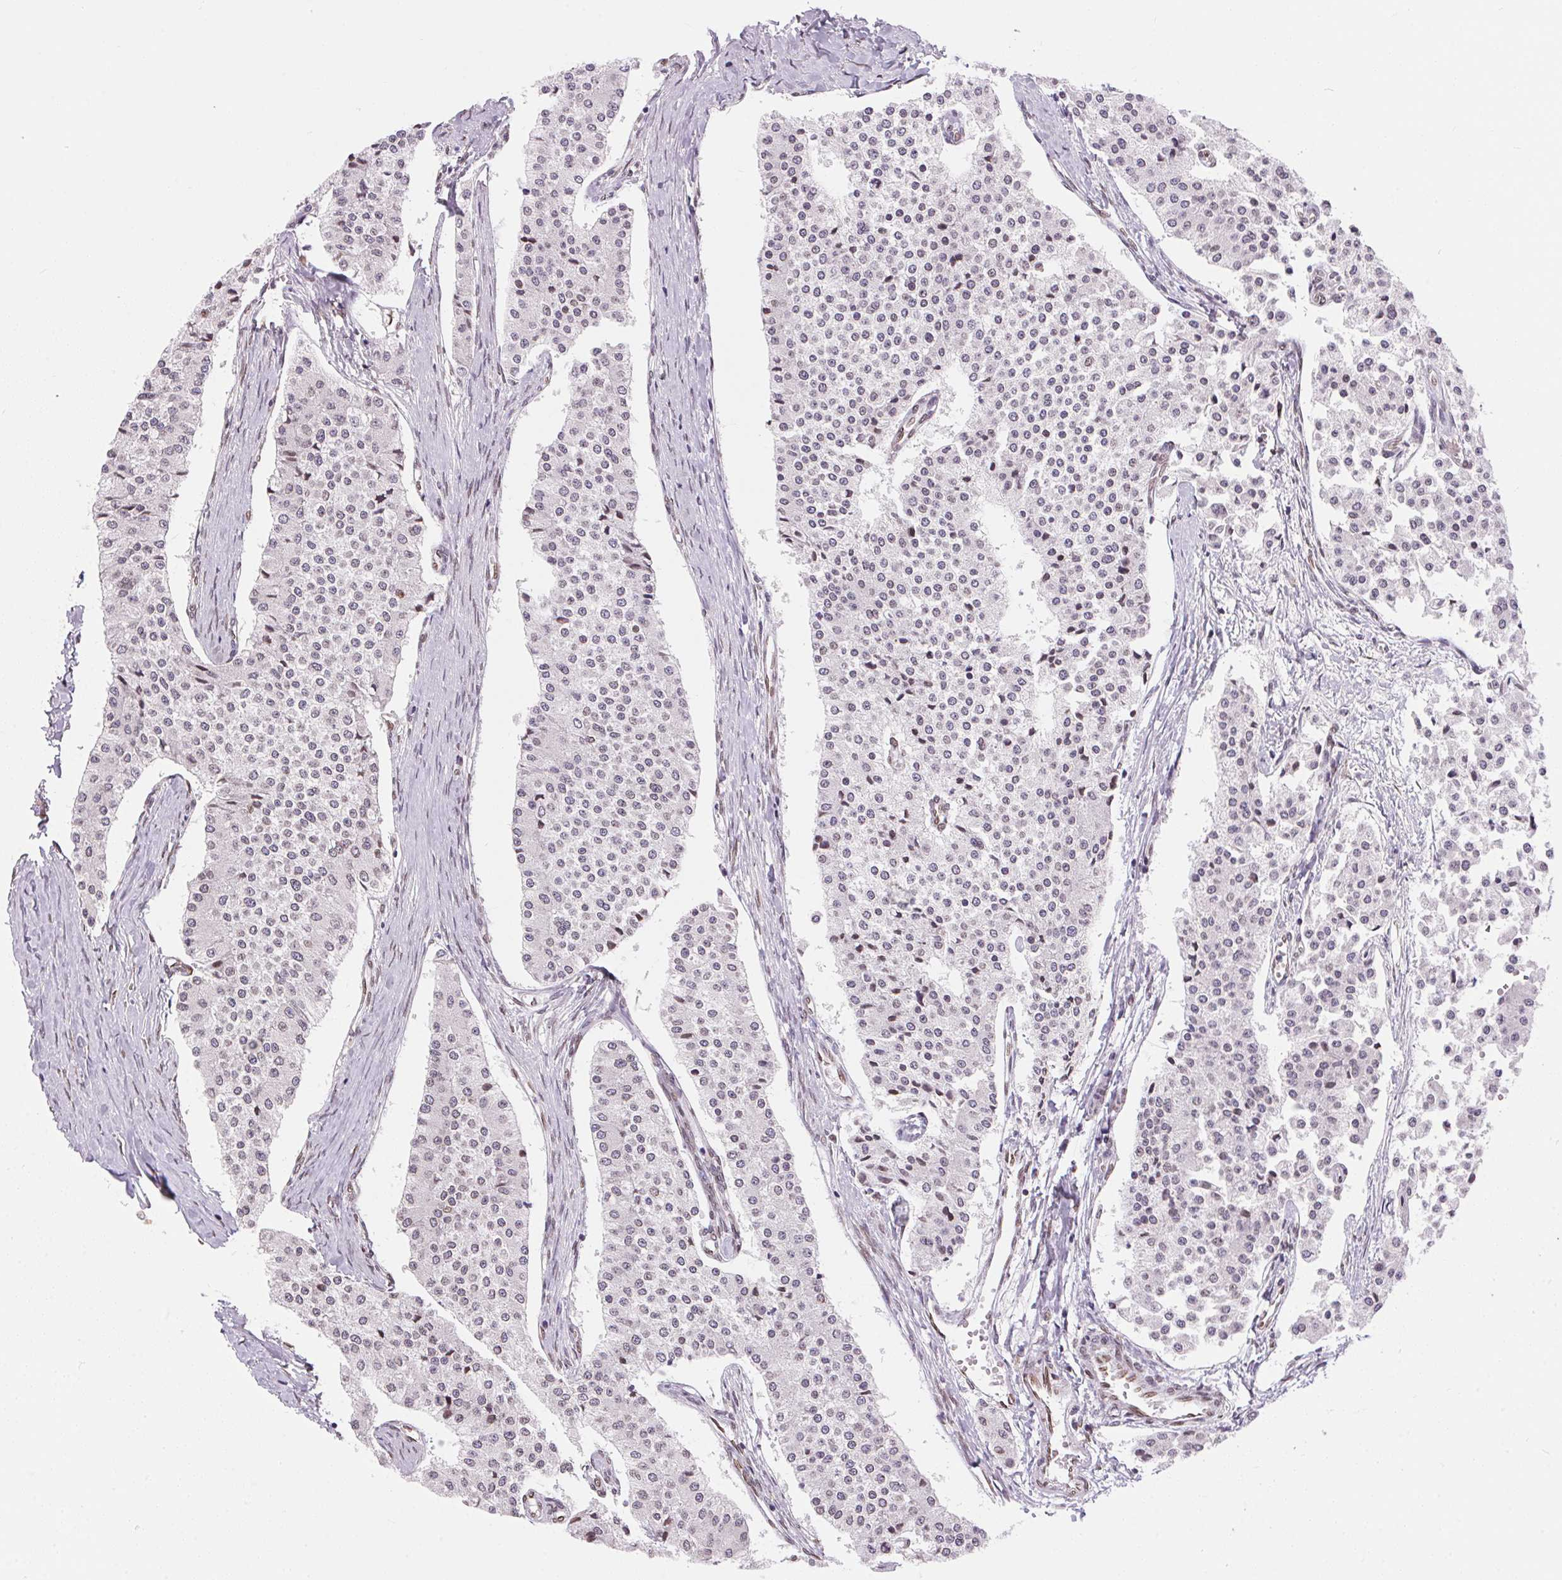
{"staining": {"intensity": "weak", "quantity": "25%-75%", "location": "nuclear"}, "tissue": "carcinoid", "cell_type": "Tumor cells", "image_type": "cancer", "snomed": [{"axis": "morphology", "description": "Carcinoid, malignant, NOS"}, {"axis": "topography", "description": "Colon"}], "caption": "A high-resolution histopathology image shows immunohistochemistry staining of carcinoid, which demonstrates weak nuclear expression in approximately 25%-75% of tumor cells. (IHC, brightfield microscopy, high magnification).", "gene": "TMEM175", "patient": {"sex": "female", "age": 52}}